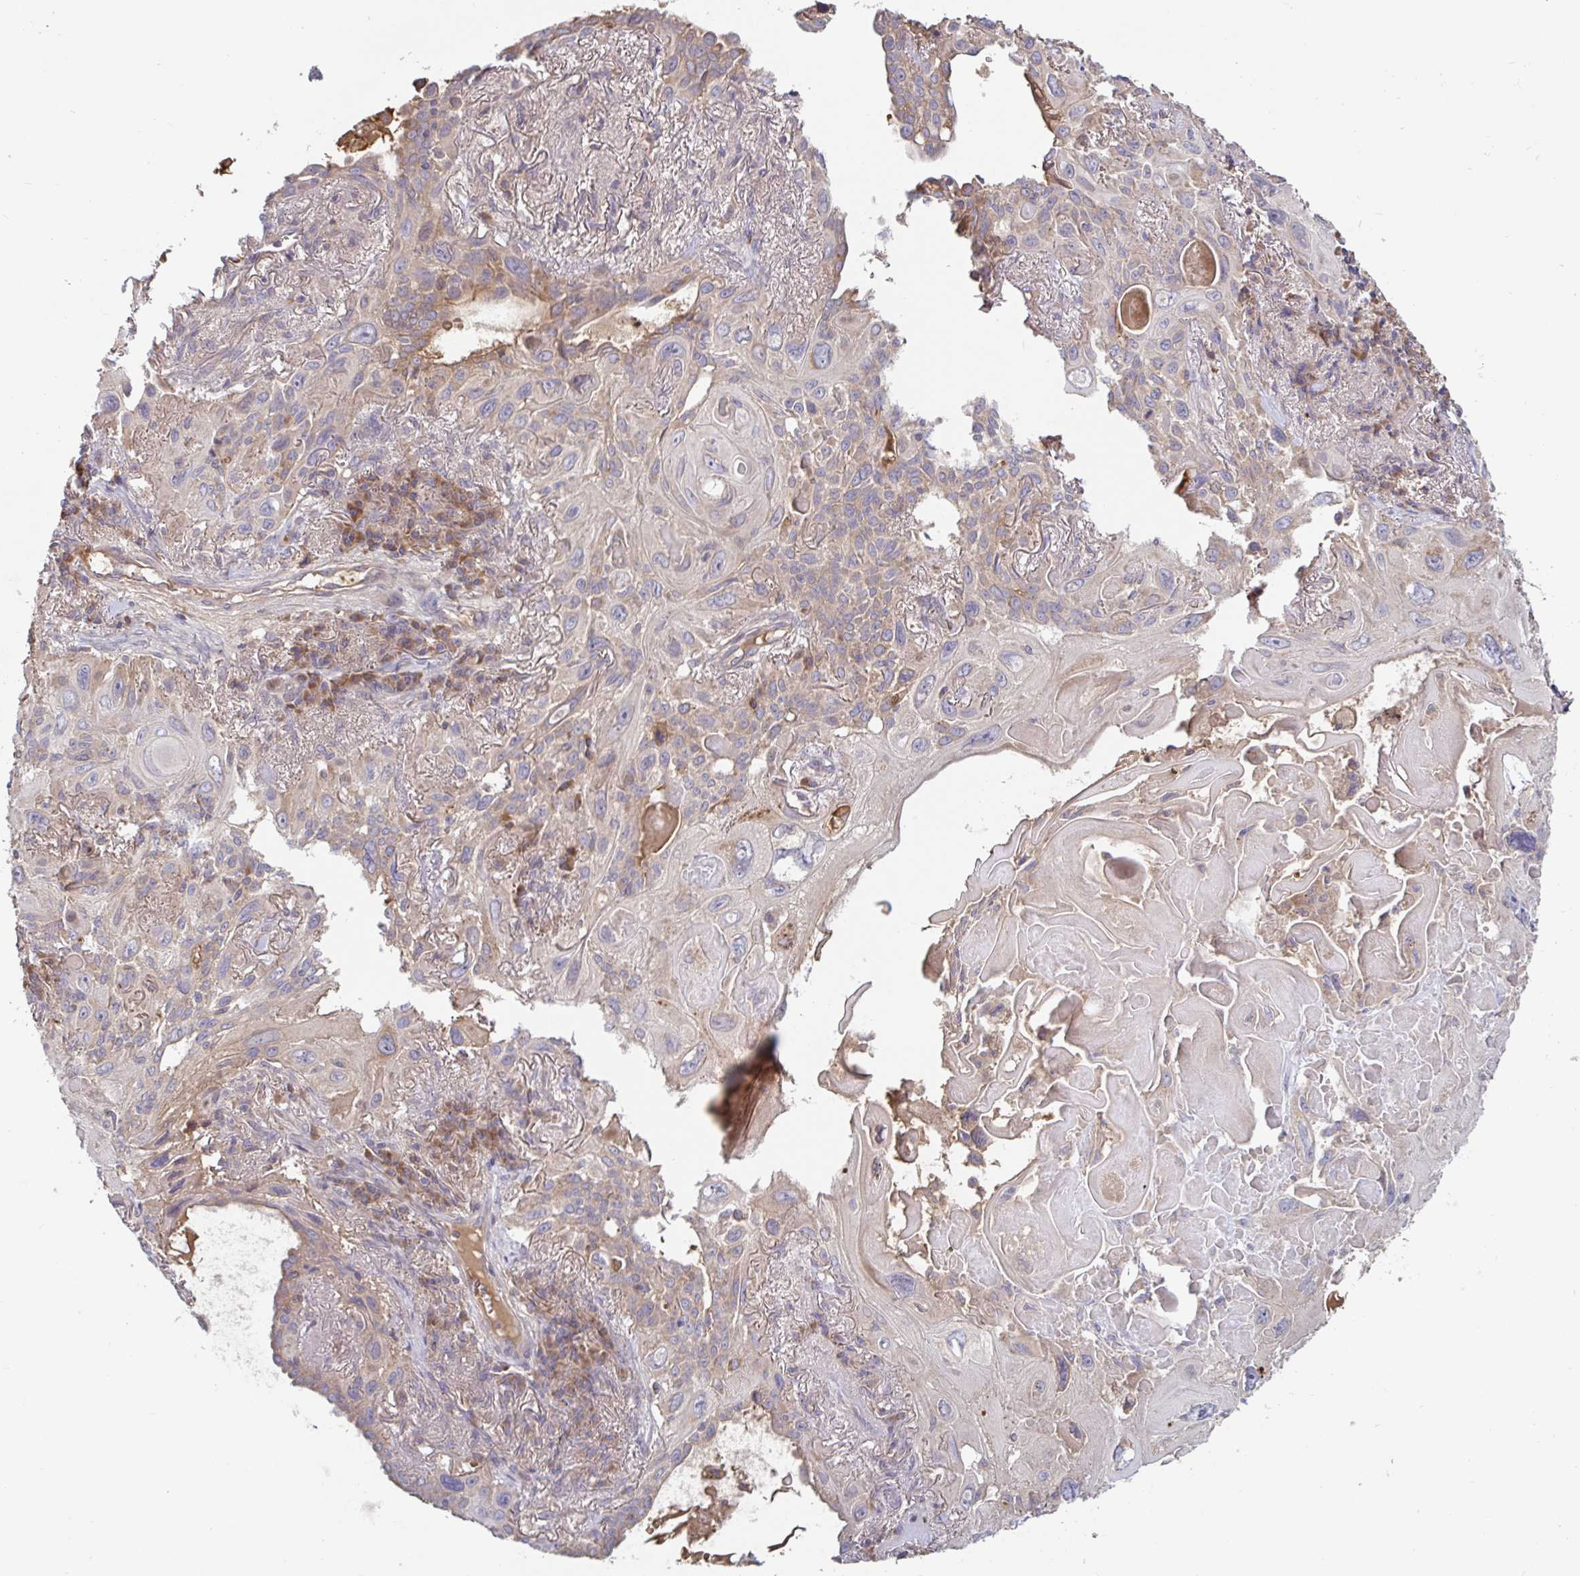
{"staining": {"intensity": "weak", "quantity": "<25%", "location": "cytoplasmic/membranous"}, "tissue": "lung cancer", "cell_type": "Tumor cells", "image_type": "cancer", "snomed": [{"axis": "morphology", "description": "Squamous cell carcinoma, NOS"}, {"axis": "topography", "description": "Lung"}], "caption": "Tumor cells are negative for brown protein staining in squamous cell carcinoma (lung). Nuclei are stained in blue.", "gene": "LARP1", "patient": {"sex": "male", "age": 79}}